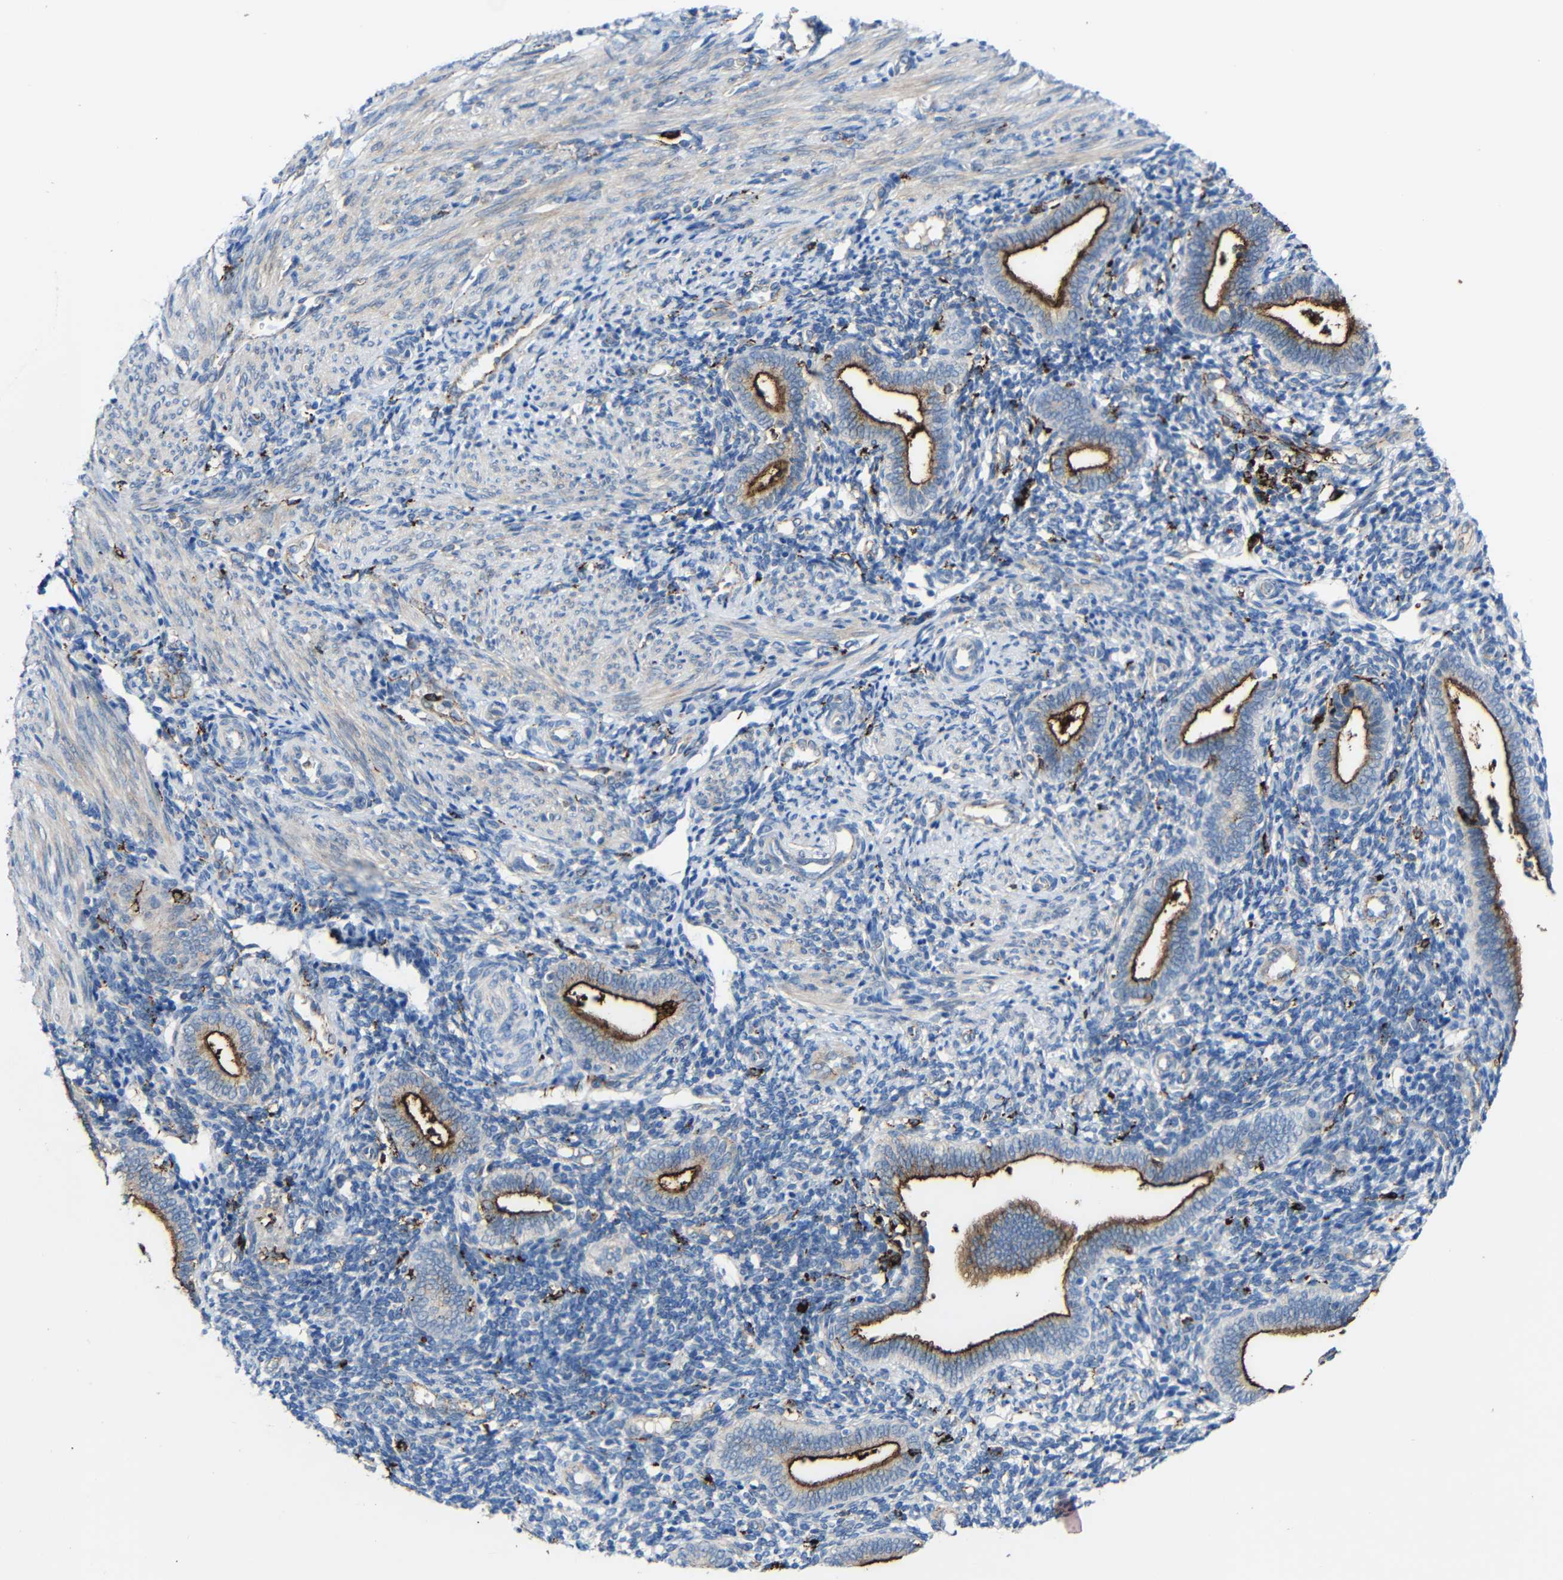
{"staining": {"intensity": "strong", "quantity": "<25%", "location": "cytoplasmic/membranous"}, "tissue": "endometrium", "cell_type": "Cells in endometrial stroma", "image_type": "normal", "snomed": [{"axis": "morphology", "description": "Normal tissue, NOS"}, {"axis": "topography", "description": "Uterus"}, {"axis": "topography", "description": "Endometrium"}], "caption": "DAB (3,3'-diaminobenzidine) immunohistochemical staining of normal endometrium exhibits strong cytoplasmic/membranous protein staining in about <25% of cells in endometrial stroma. Nuclei are stained in blue.", "gene": "HLA", "patient": {"sex": "female", "age": 33}}